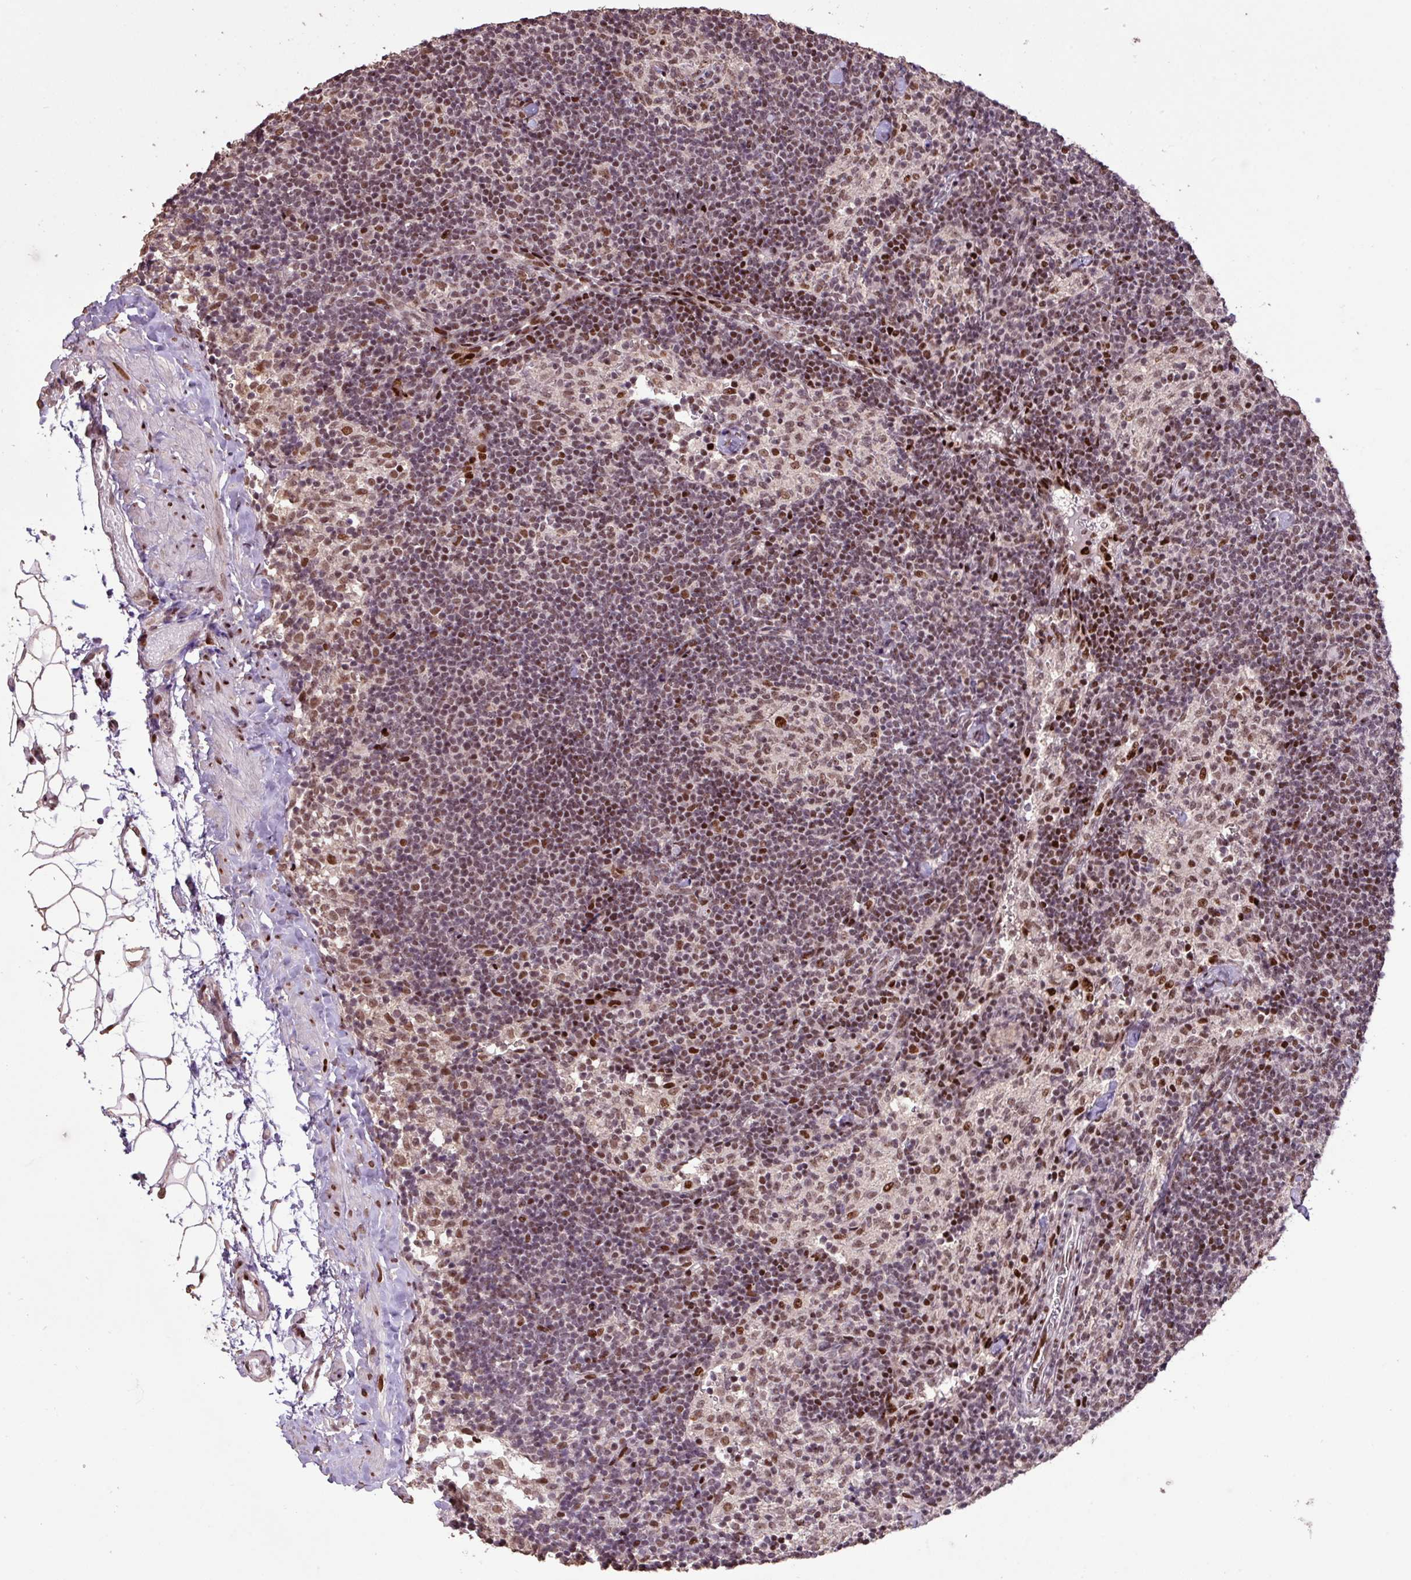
{"staining": {"intensity": "moderate", "quantity": ">75%", "location": "nuclear"}, "tissue": "lymph node", "cell_type": "Germinal center cells", "image_type": "normal", "snomed": [{"axis": "morphology", "description": "Normal tissue, NOS"}, {"axis": "topography", "description": "Lymph node"}], "caption": "Germinal center cells display medium levels of moderate nuclear expression in approximately >75% of cells in unremarkable lymph node. The staining was performed using DAB to visualize the protein expression in brown, while the nuclei were stained in blue with hematoxylin (Magnification: 20x).", "gene": "ZNF709", "patient": {"sex": "female", "age": 52}}